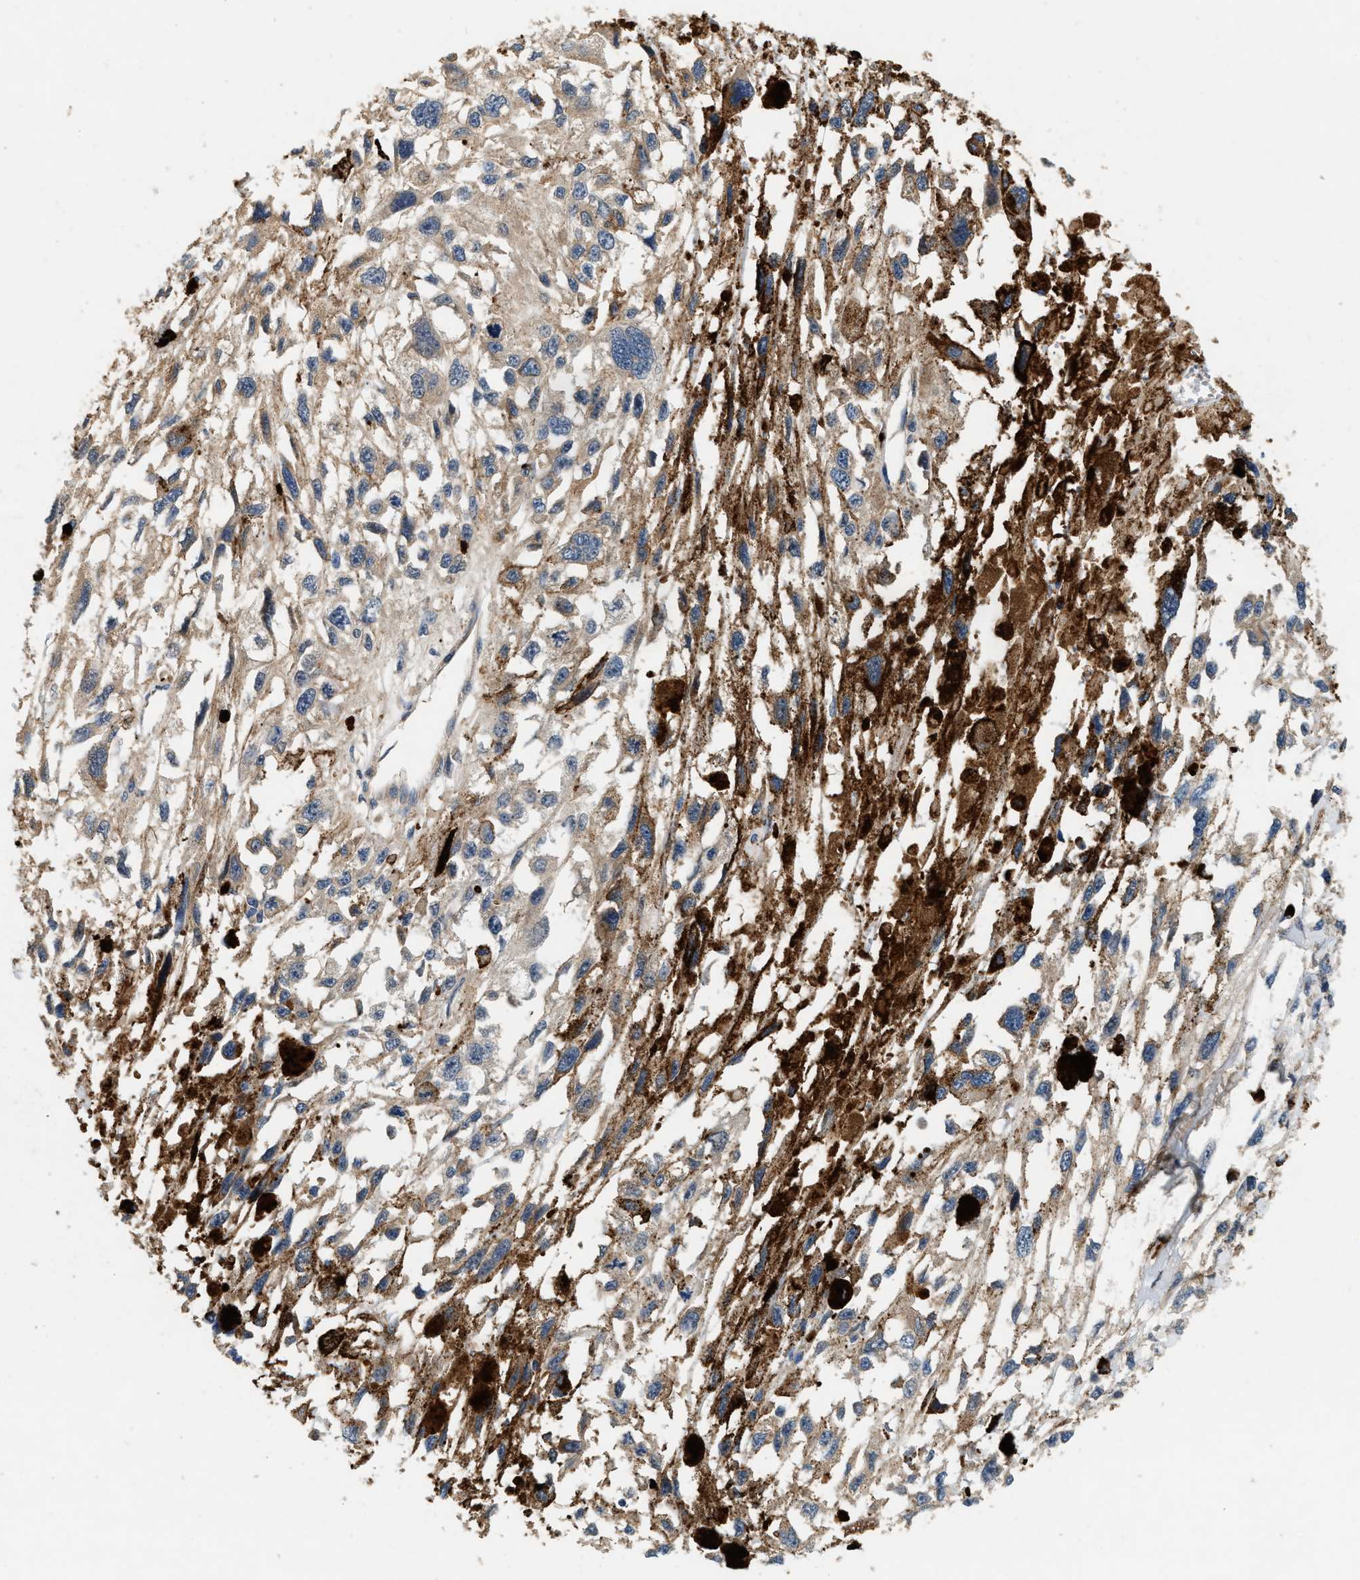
{"staining": {"intensity": "weak", "quantity": "25%-75%", "location": "cytoplasmic/membranous"}, "tissue": "melanoma", "cell_type": "Tumor cells", "image_type": "cancer", "snomed": [{"axis": "morphology", "description": "Malignant melanoma, Metastatic site"}, {"axis": "topography", "description": "Lymph node"}], "caption": "A histopathology image showing weak cytoplasmic/membranous expression in approximately 25%-75% of tumor cells in melanoma, as visualized by brown immunohistochemical staining.", "gene": "DUSP10", "patient": {"sex": "male", "age": 59}}